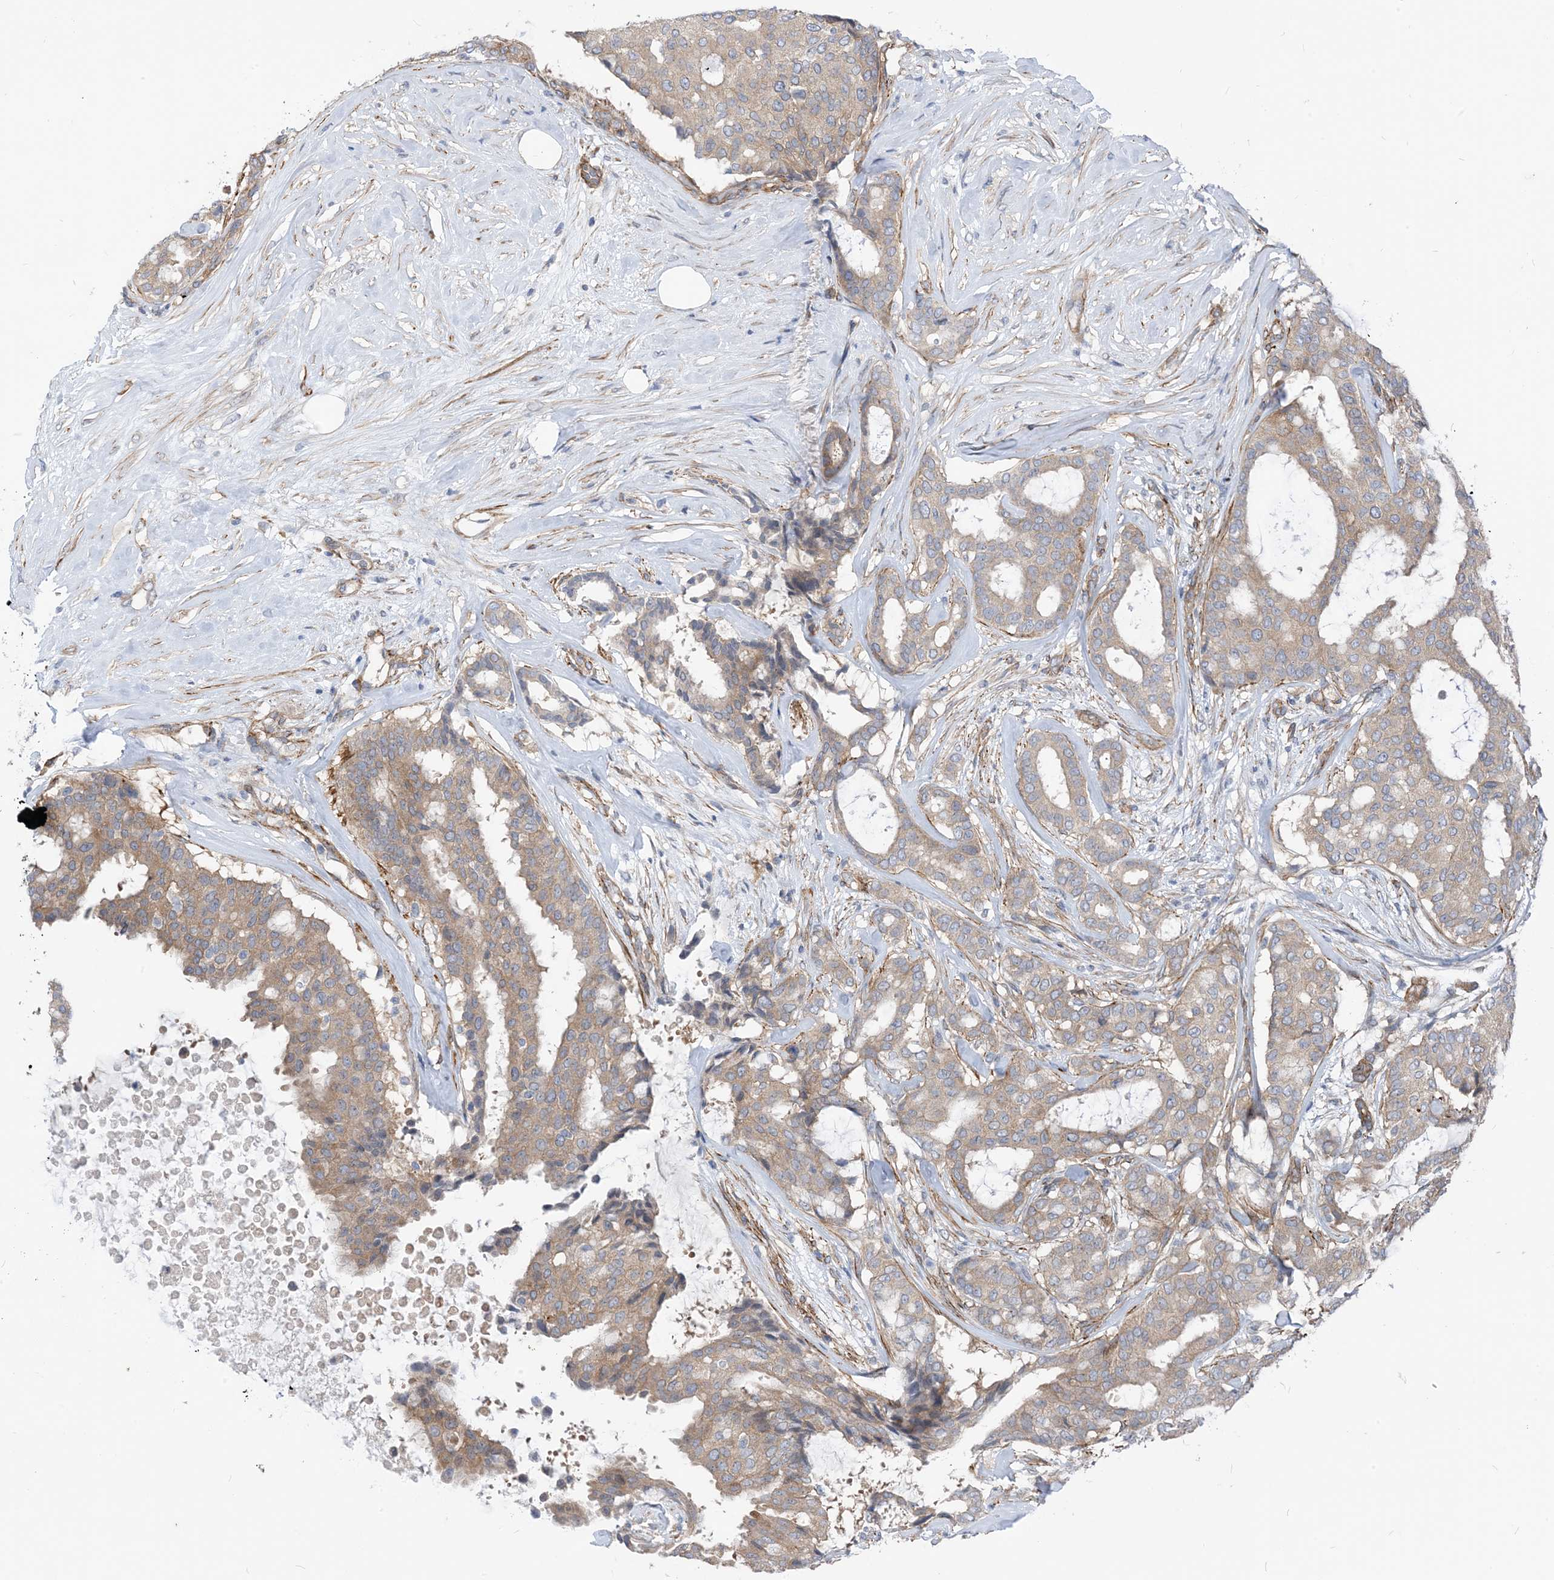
{"staining": {"intensity": "moderate", "quantity": "<25%", "location": "cytoplasmic/membranous"}, "tissue": "breast cancer", "cell_type": "Tumor cells", "image_type": "cancer", "snomed": [{"axis": "morphology", "description": "Duct carcinoma"}, {"axis": "topography", "description": "Breast"}], "caption": "There is low levels of moderate cytoplasmic/membranous staining in tumor cells of breast cancer (infiltrating ductal carcinoma), as demonstrated by immunohistochemical staining (brown color).", "gene": "PLEKHA3", "patient": {"sex": "female", "age": 75}}